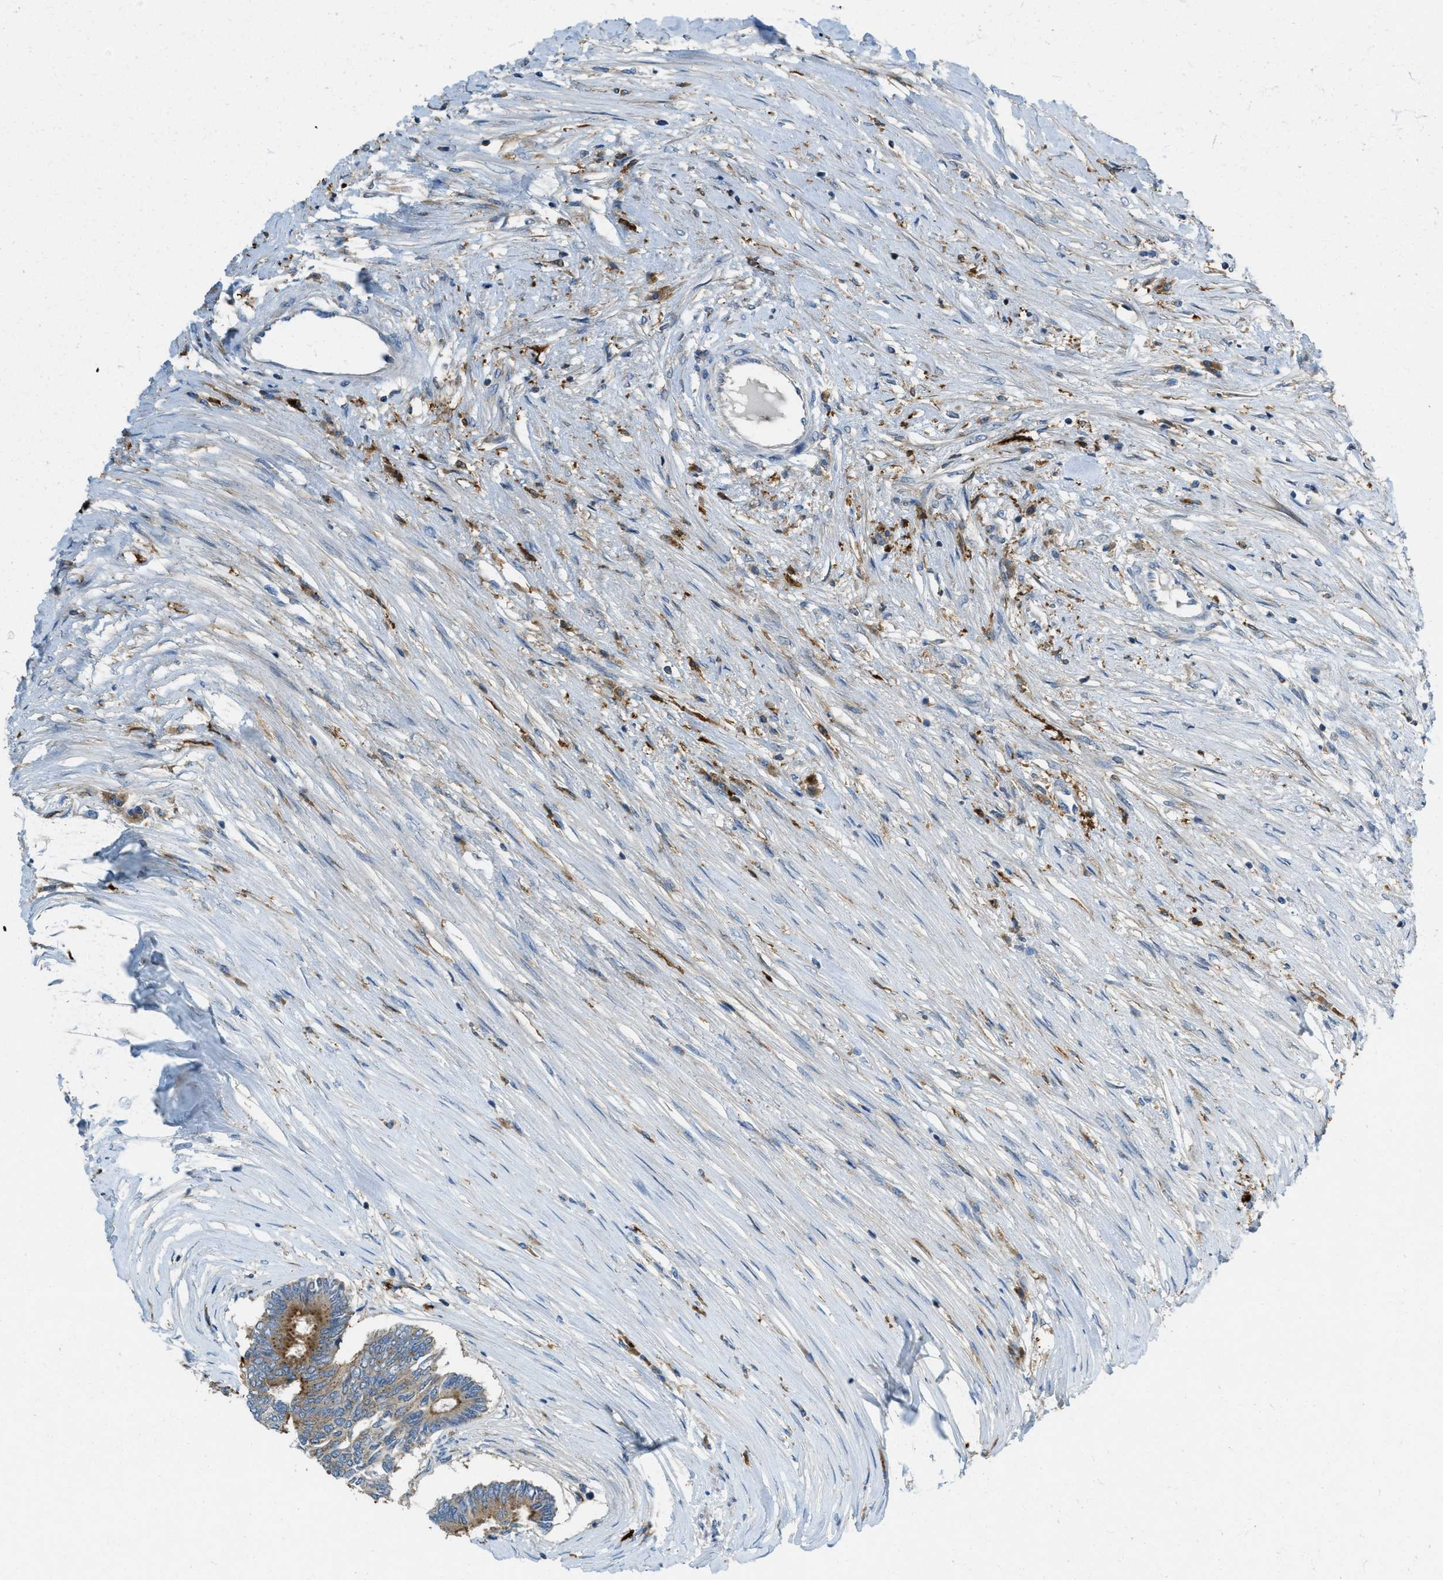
{"staining": {"intensity": "moderate", "quantity": "25%-75%", "location": "cytoplasmic/membranous"}, "tissue": "colorectal cancer", "cell_type": "Tumor cells", "image_type": "cancer", "snomed": [{"axis": "morphology", "description": "Adenocarcinoma, NOS"}, {"axis": "topography", "description": "Rectum"}], "caption": "Adenocarcinoma (colorectal) was stained to show a protein in brown. There is medium levels of moderate cytoplasmic/membranous positivity in about 25%-75% of tumor cells.", "gene": "RFFL", "patient": {"sex": "male", "age": 63}}